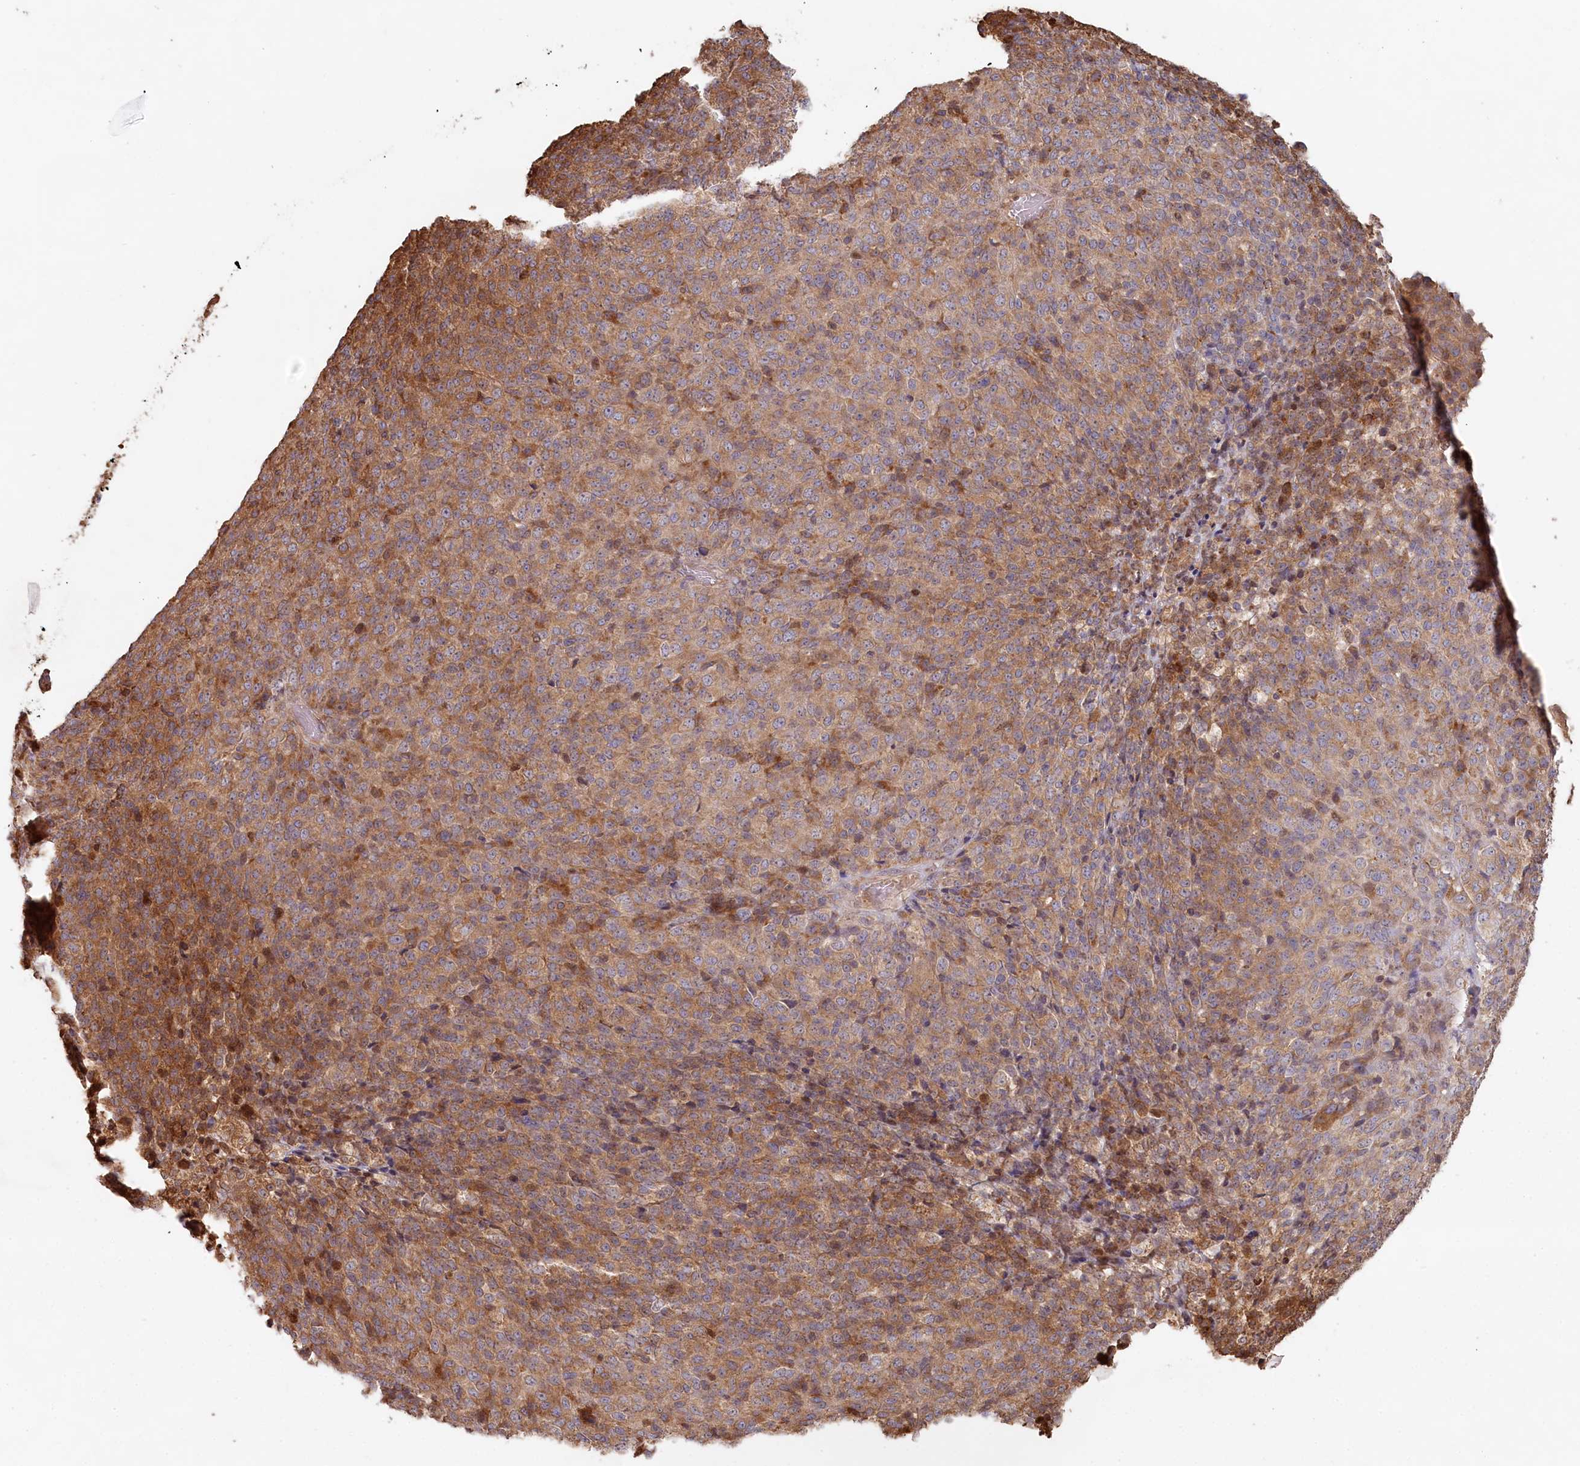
{"staining": {"intensity": "moderate", "quantity": ">75%", "location": "cytoplasmic/membranous"}, "tissue": "melanoma", "cell_type": "Tumor cells", "image_type": "cancer", "snomed": [{"axis": "morphology", "description": "Malignant melanoma, Metastatic site"}, {"axis": "topography", "description": "Brain"}], "caption": "Protein staining displays moderate cytoplasmic/membranous positivity in approximately >75% of tumor cells in malignant melanoma (metastatic site).", "gene": "HAL", "patient": {"sex": "female", "age": 56}}